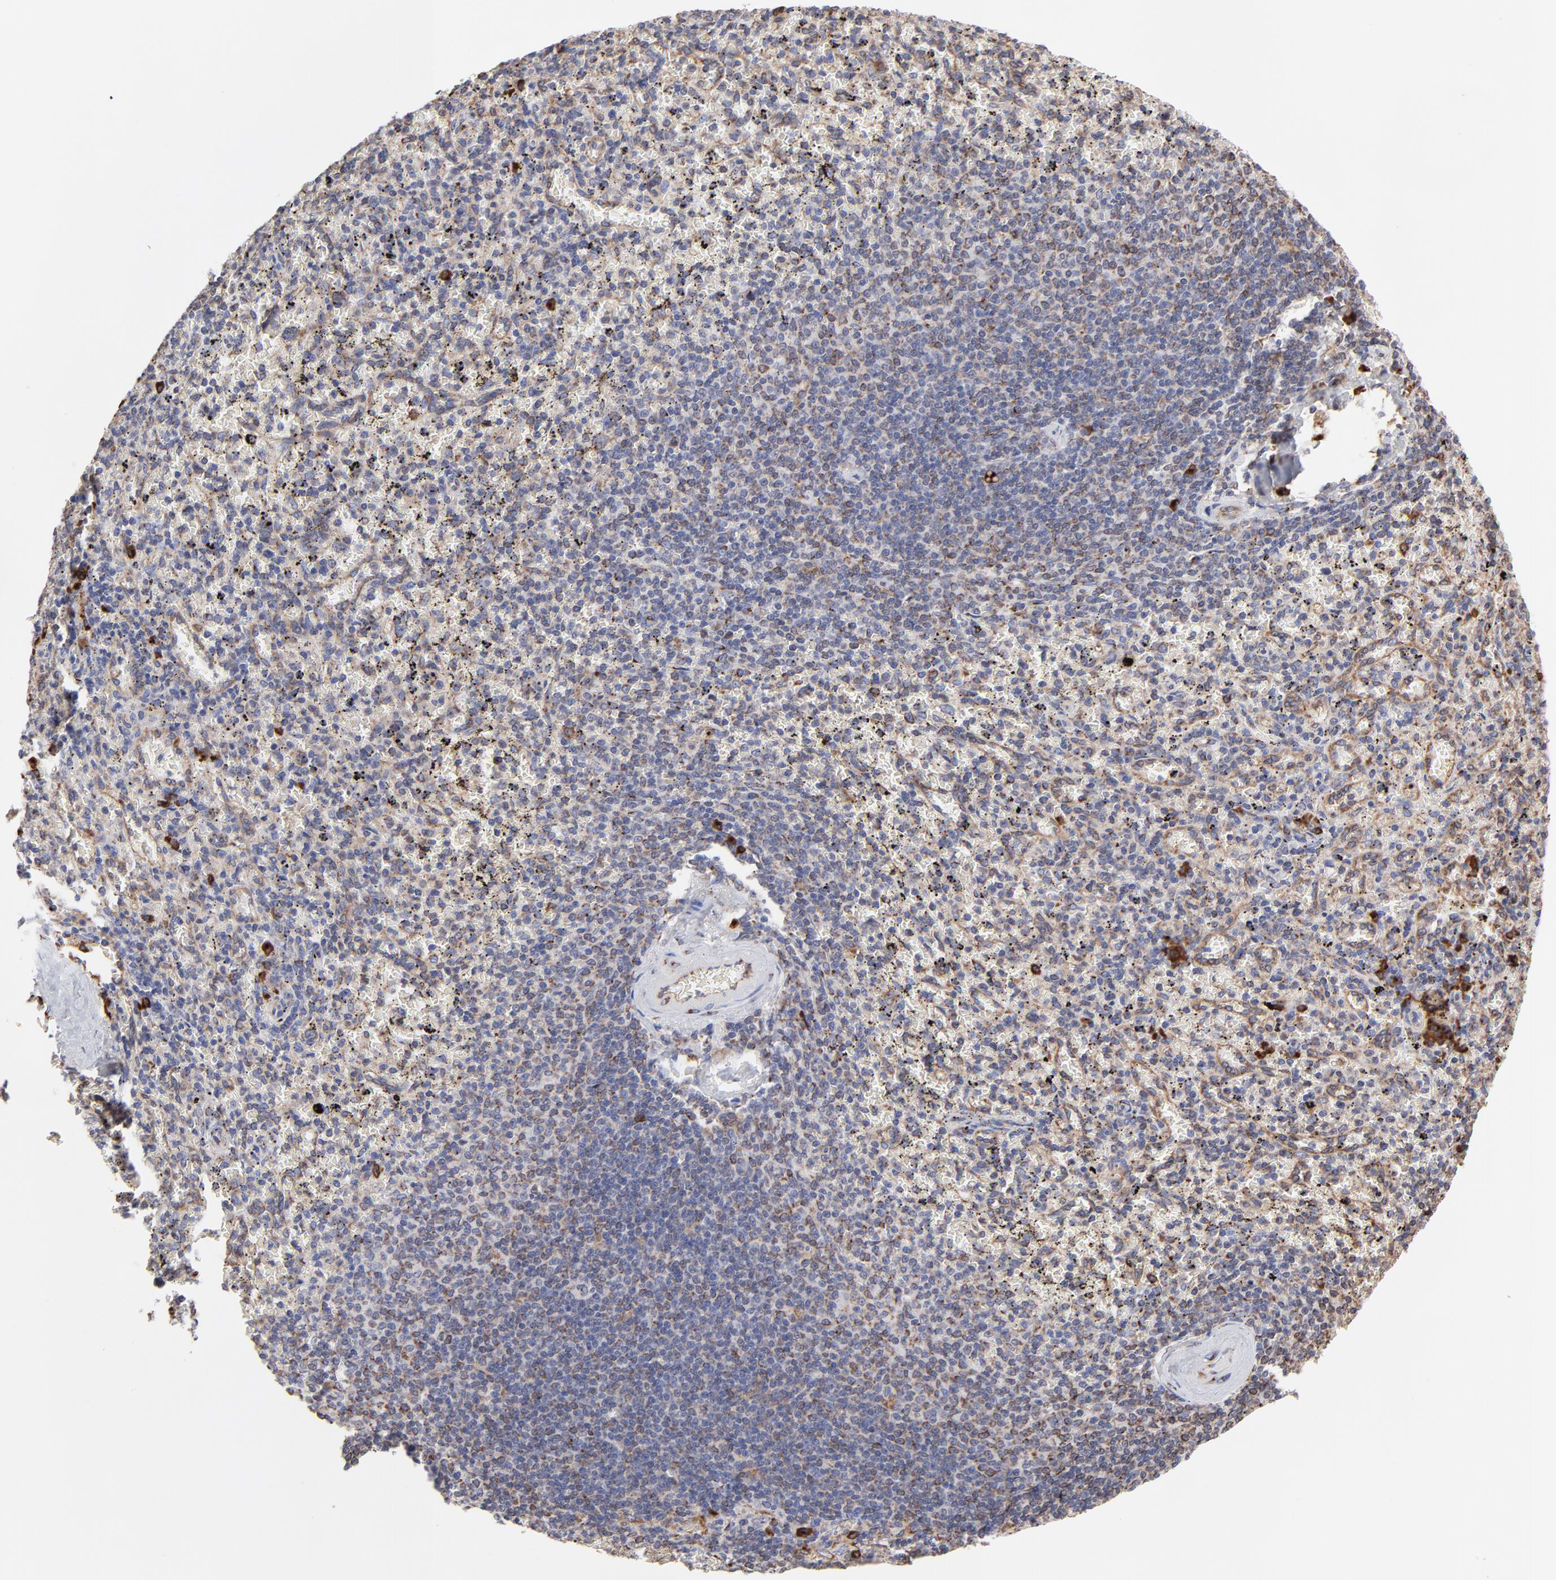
{"staining": {"intensity": "strong", "quantity": "<25%", "location": "cytoplasmic/membranous"}, "tissue": "spleen", "cell_type": "Cells in red pulp", "image_type": "normal", "snomed": [{"axis": "morphology", "description": "Normal tissue, NOS"}, {"axis": "topography", "description": "Spleen"}], "caption": "Strong cytoplasmic/membranous positivity is present in approximately <25% of cells in red pulp in benign spleen.", "gene": "LMAN1", "patient": {"sex": "female", "age": 43}}